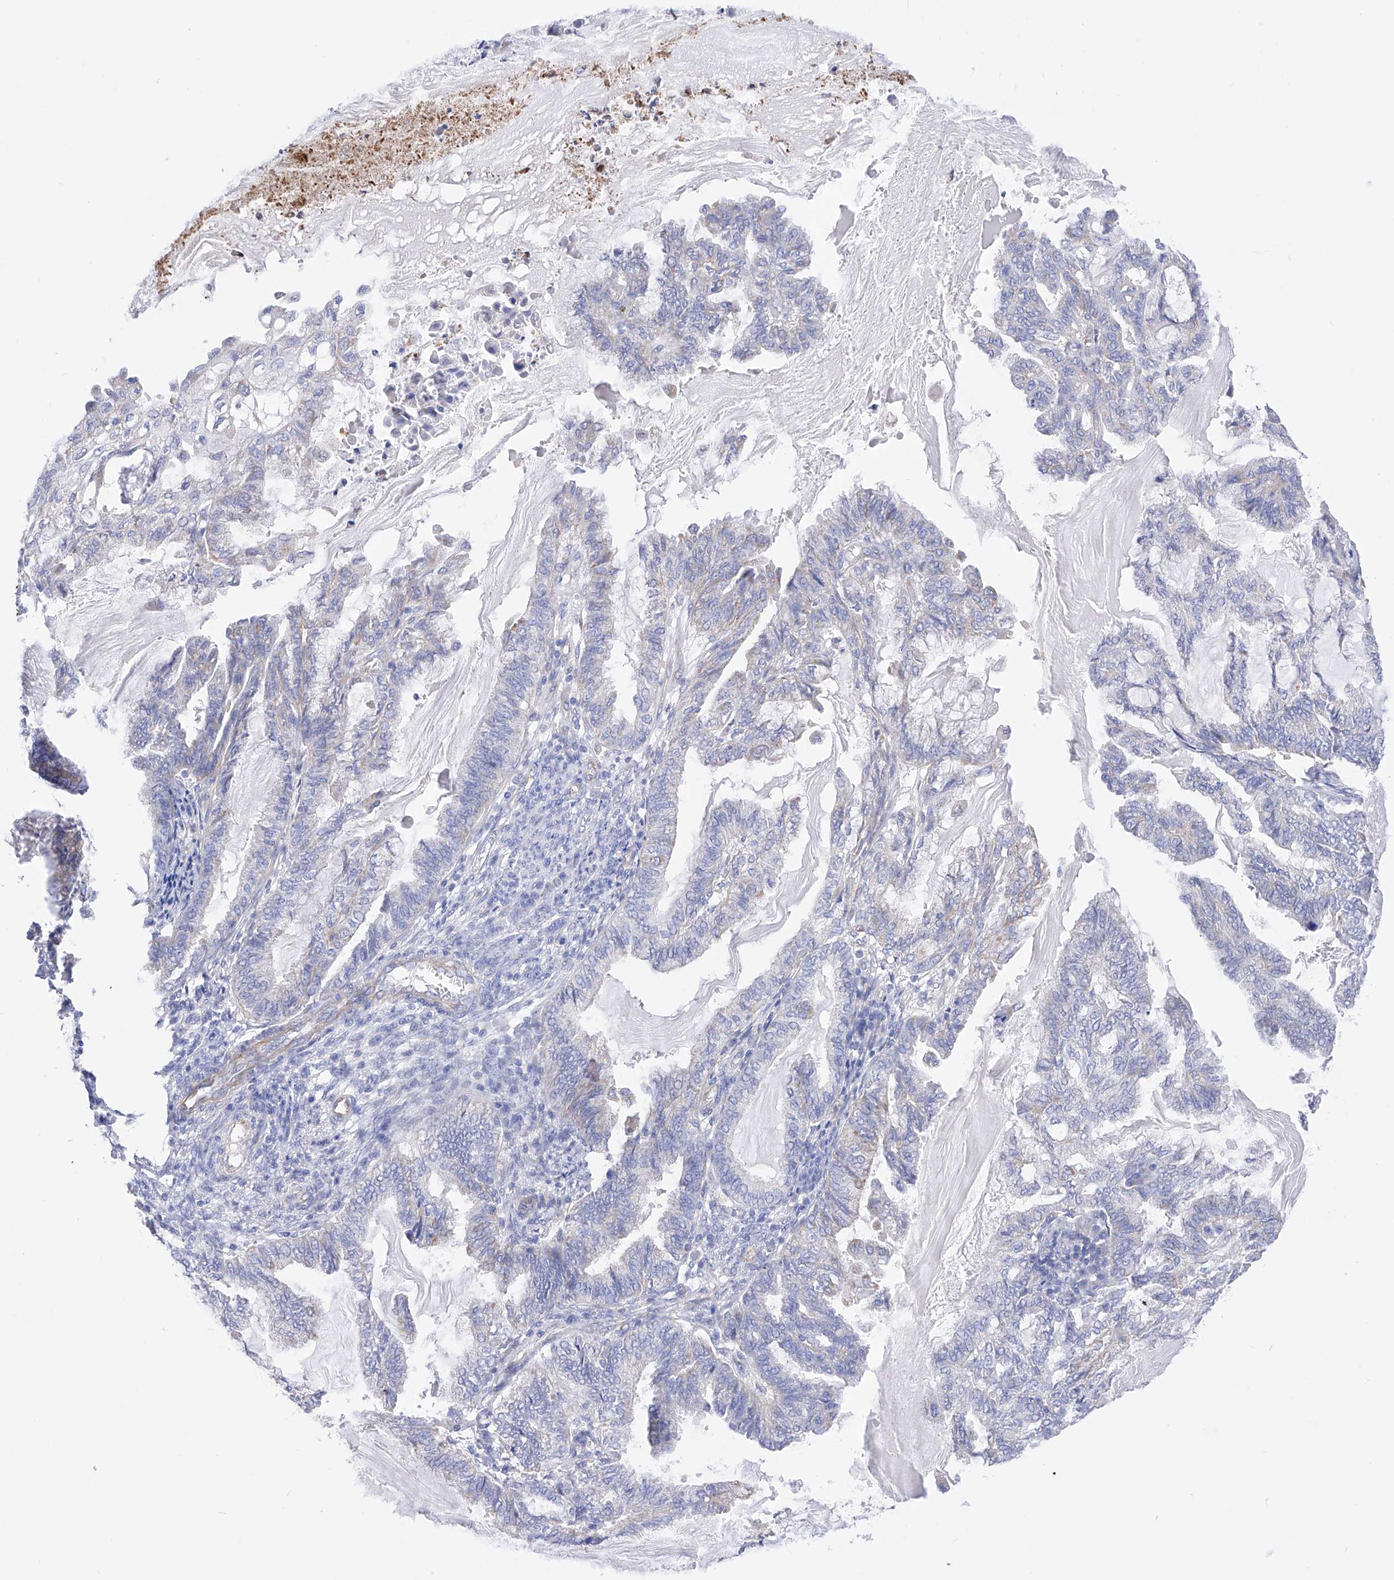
{"staining": {"intensity": "negative", "quantity": "none", "location": "none"}, "tissue": "endometrial cancer", "cell_type": "Tumor cells", "image_type": "cancer", "snomed": [{"axis": "morphology", "description": "Adenocarcinoma, NOS"}, {"axis": "topography", "description": "Endometrium"}], "caption": "Photomicrograph shows no significant protein expression in tumor cells of adenocarcinoma (endometrial).", "gene": "FLG", "patient": {"sex": "female", "age": 86}}